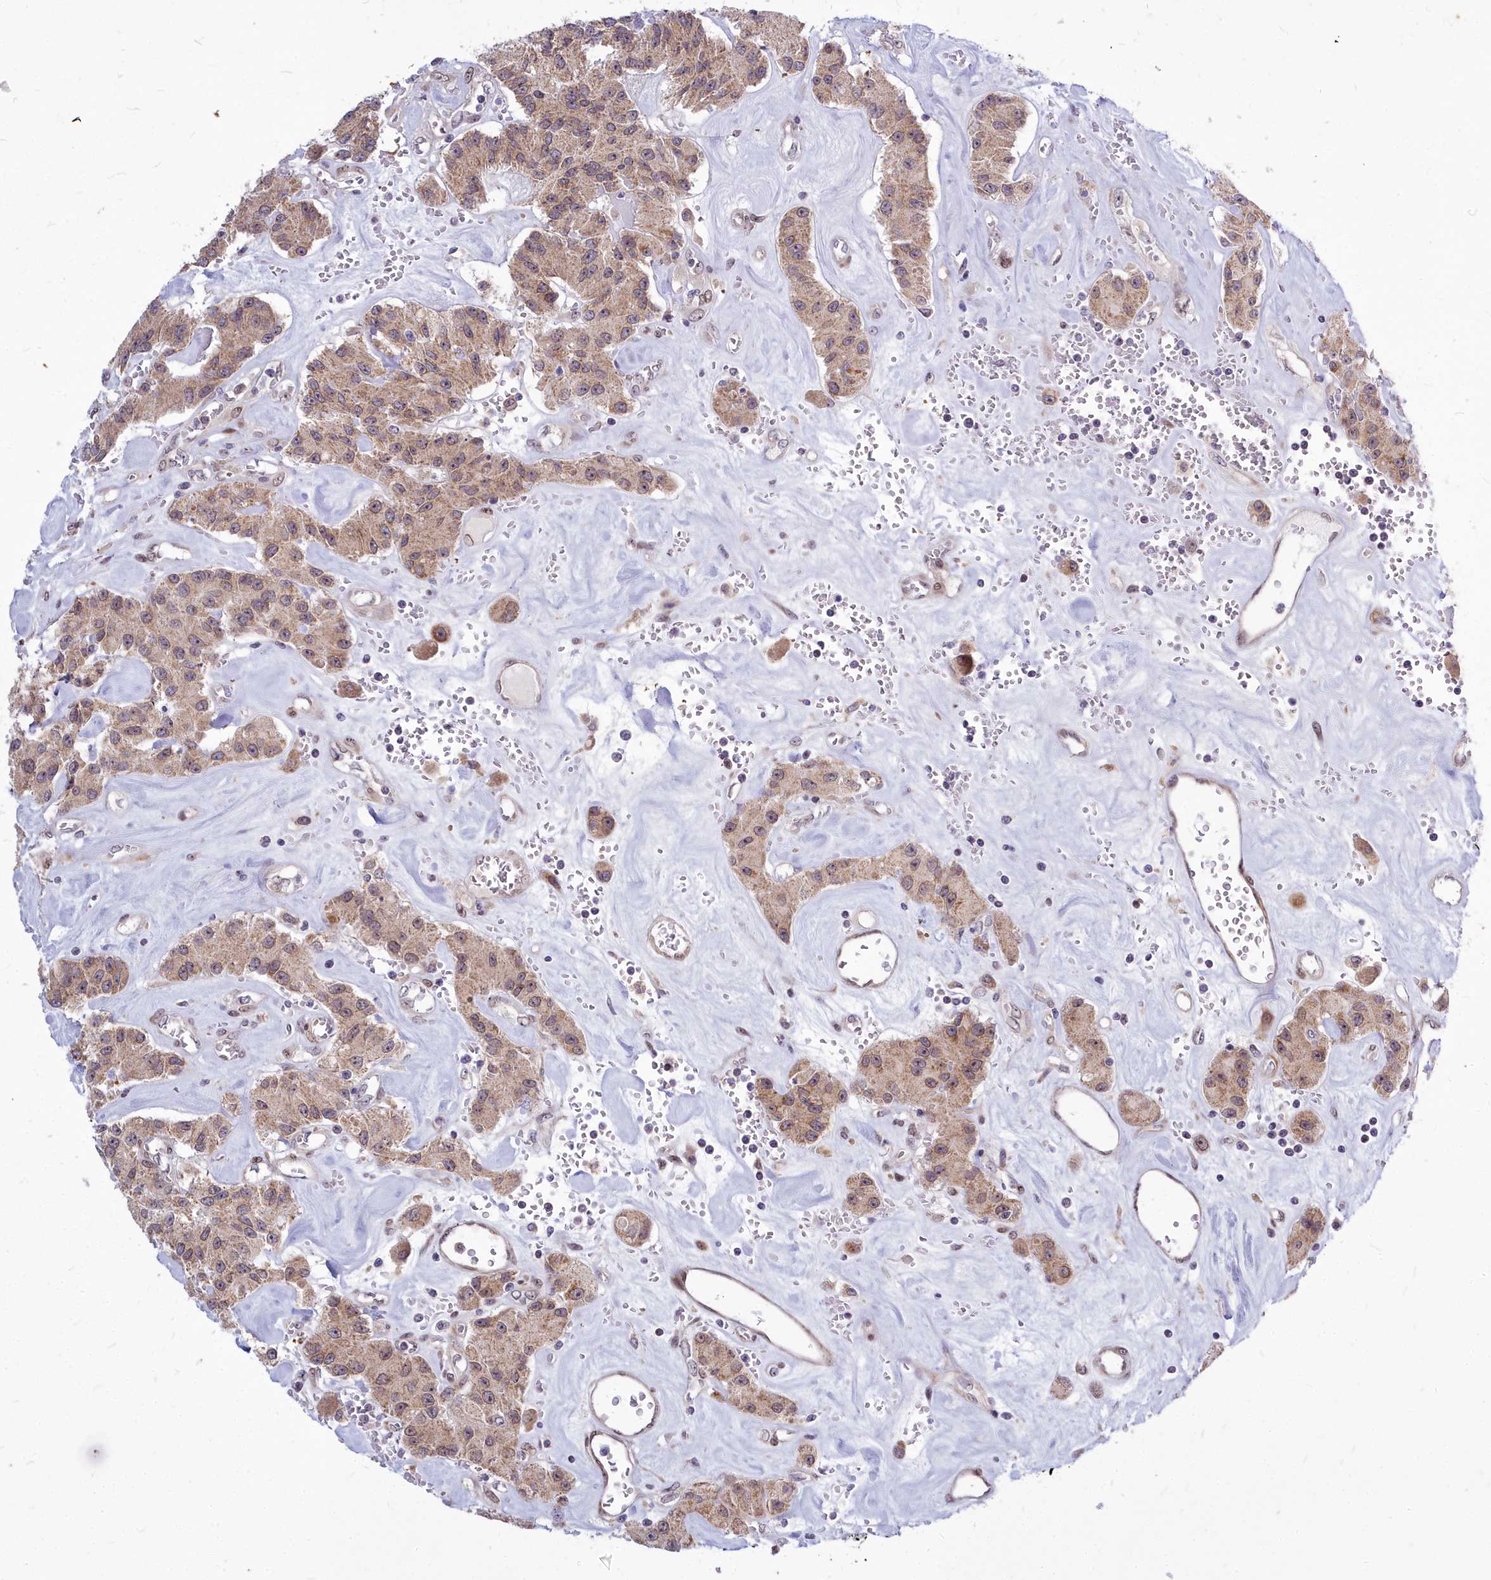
{"staining": {"intensity": "moderate", "quantity": ">75%", "location": "cytoplasmic/membranous"}, "tissue": "carcinoid", "cell_type": "Tumor cells", "image_type": "cancer", "snomed": [{"axis": "morphology", "description": "Carcinoid, malignant, NOS"}, {"axis": "topography", "description": "Pancreas"}], "caption": "Protein staining of carcinoid (malignant) tissue shows moderate cytoplasmic/membranous staining in about >75% of tumor cells. (brown staining indicates protein expression, while blue staining denotes nuclei).", "gene": "ABCB8", "patient": {"sex": "male", "age": 41}}